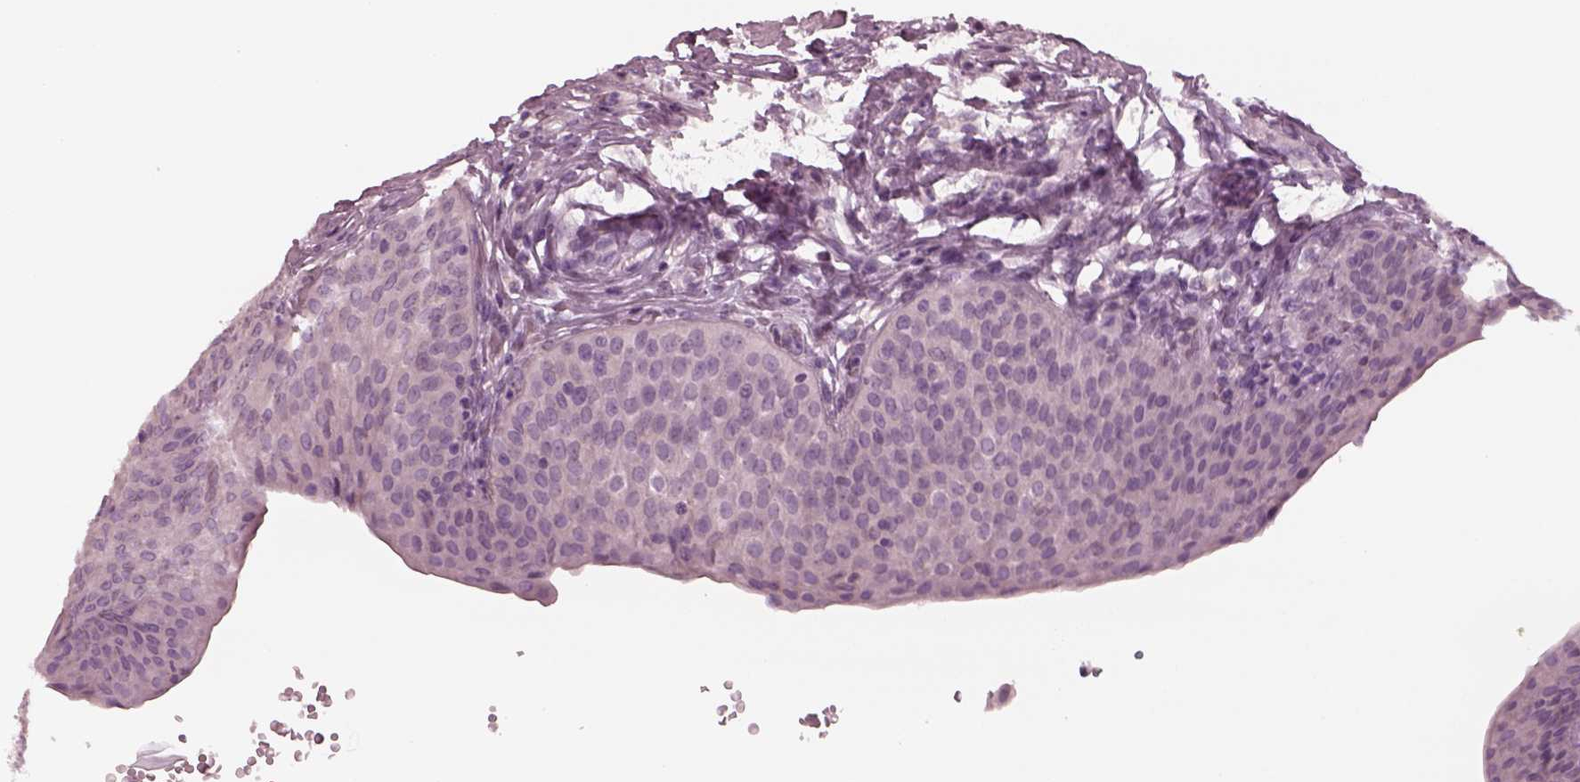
{"staining": {"intensity": "negative", "quantity": "none", "location": "none"}, "tissue": "urinary bladder", "cell_type": "Urothelial cells", "image_type": "normal", "snomed": [{"axis": "morphology", "description": "Normal tissue, NOS"}, {"axis": "topography", "description": "Urinary bladder"}], "caption": "The histopathology image displays no staining of urothelial cells in normal urinary bladder. The staining is performed using DAB (3,3'-diaminobenzidine) brown chromogen with nuclei counter-stained in using hematoxylin.", "gene": "YY2", "patient": {"sex": "male", "age": 66}}